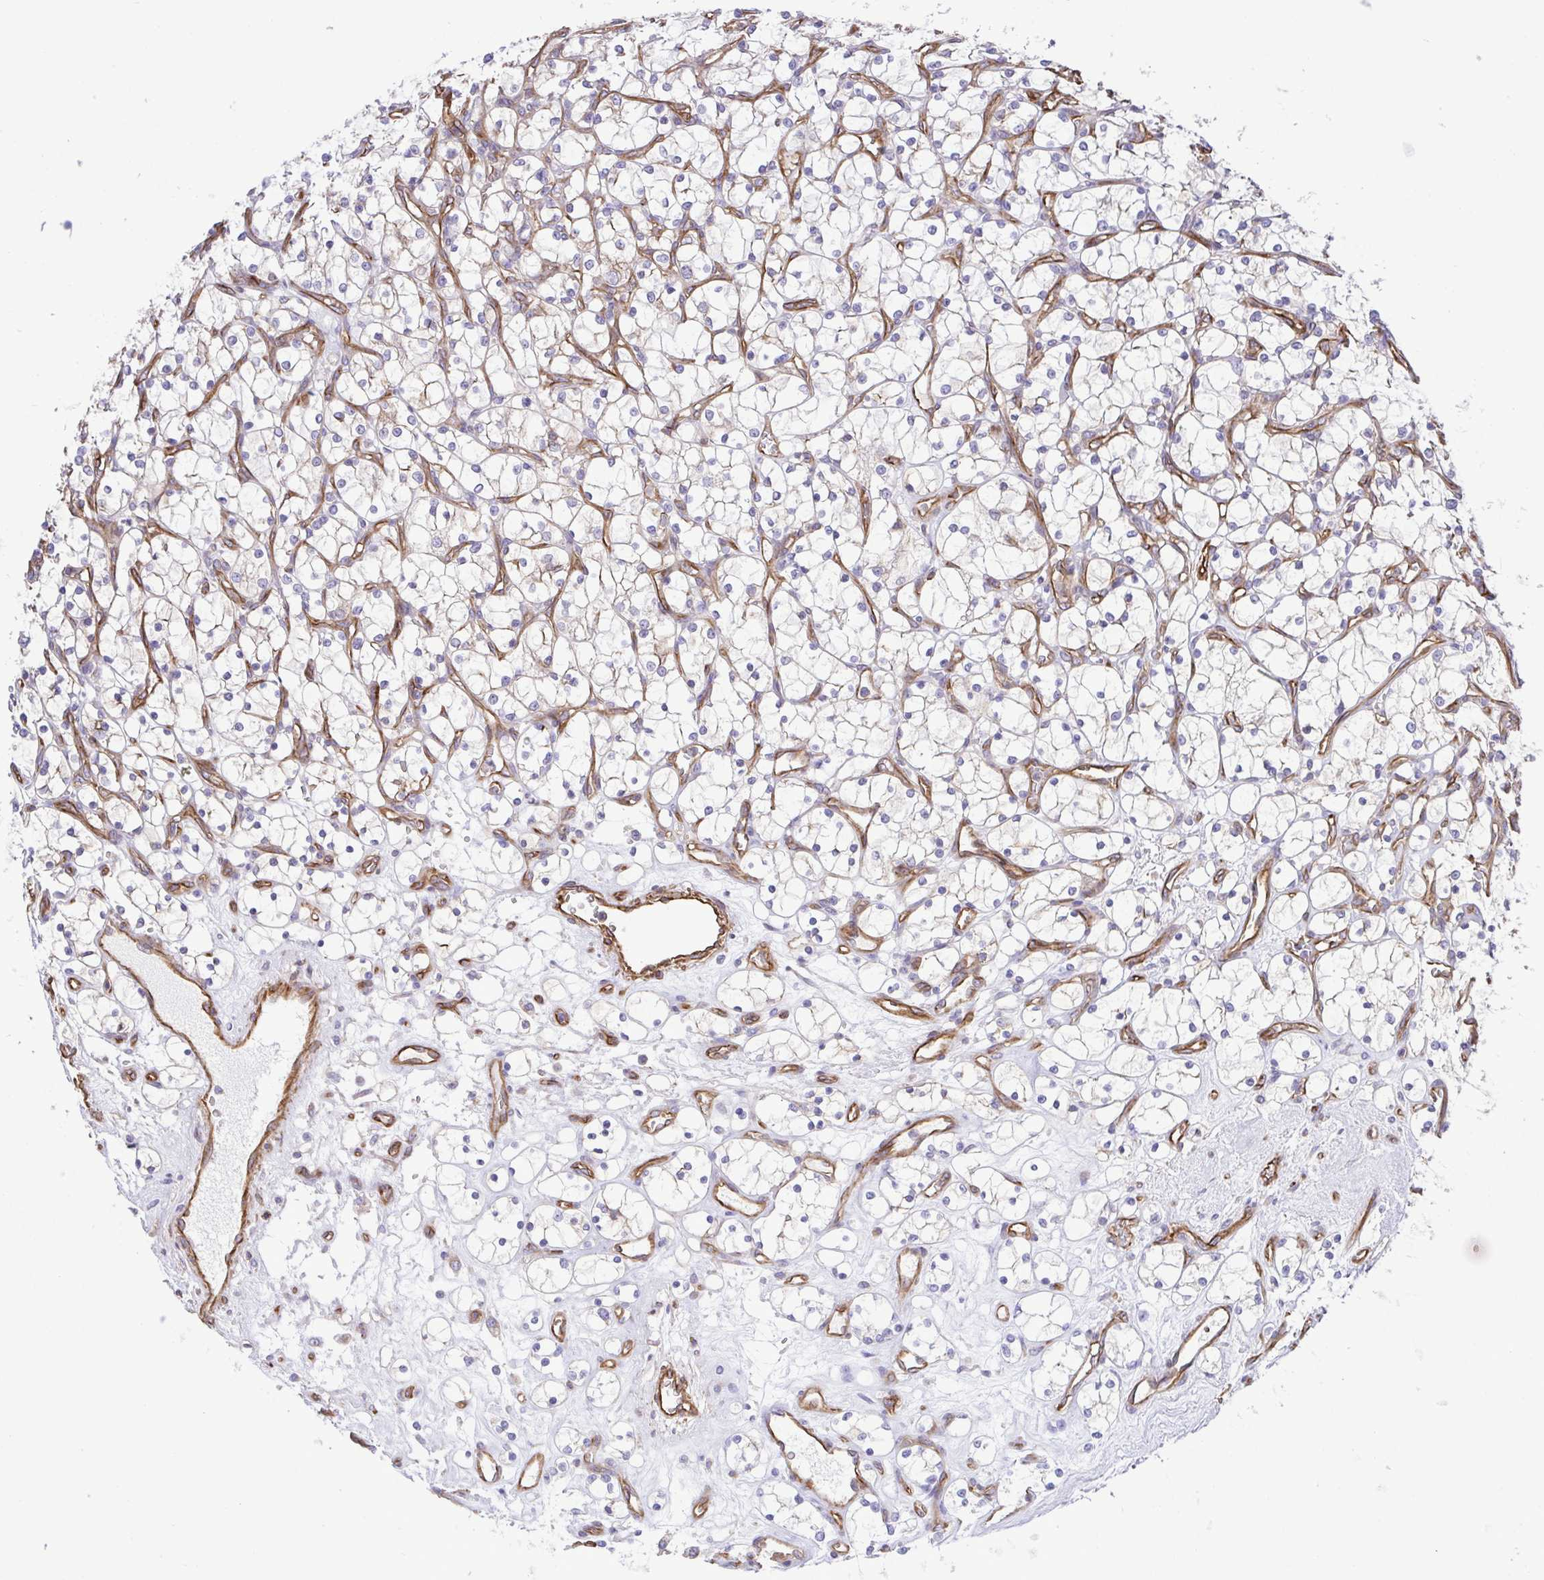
{"staining": {"intensity": "negative", "quantity": "none", "location": "none"}, "tissue": "renal cancer", "cell_type": "Tumor cells", "image_type": "cancer", "snomed": [{"axis": "morphology", "description": "Adenocarcinoma, NOS"}, {"axis": "topography", "description": "Kidney"}], "caption": "Tumor cells are negative for brown protein staining in renal adenocarcinoma.", "gene": "FLT1", "patient": {"sex": "female", "age": 69}}